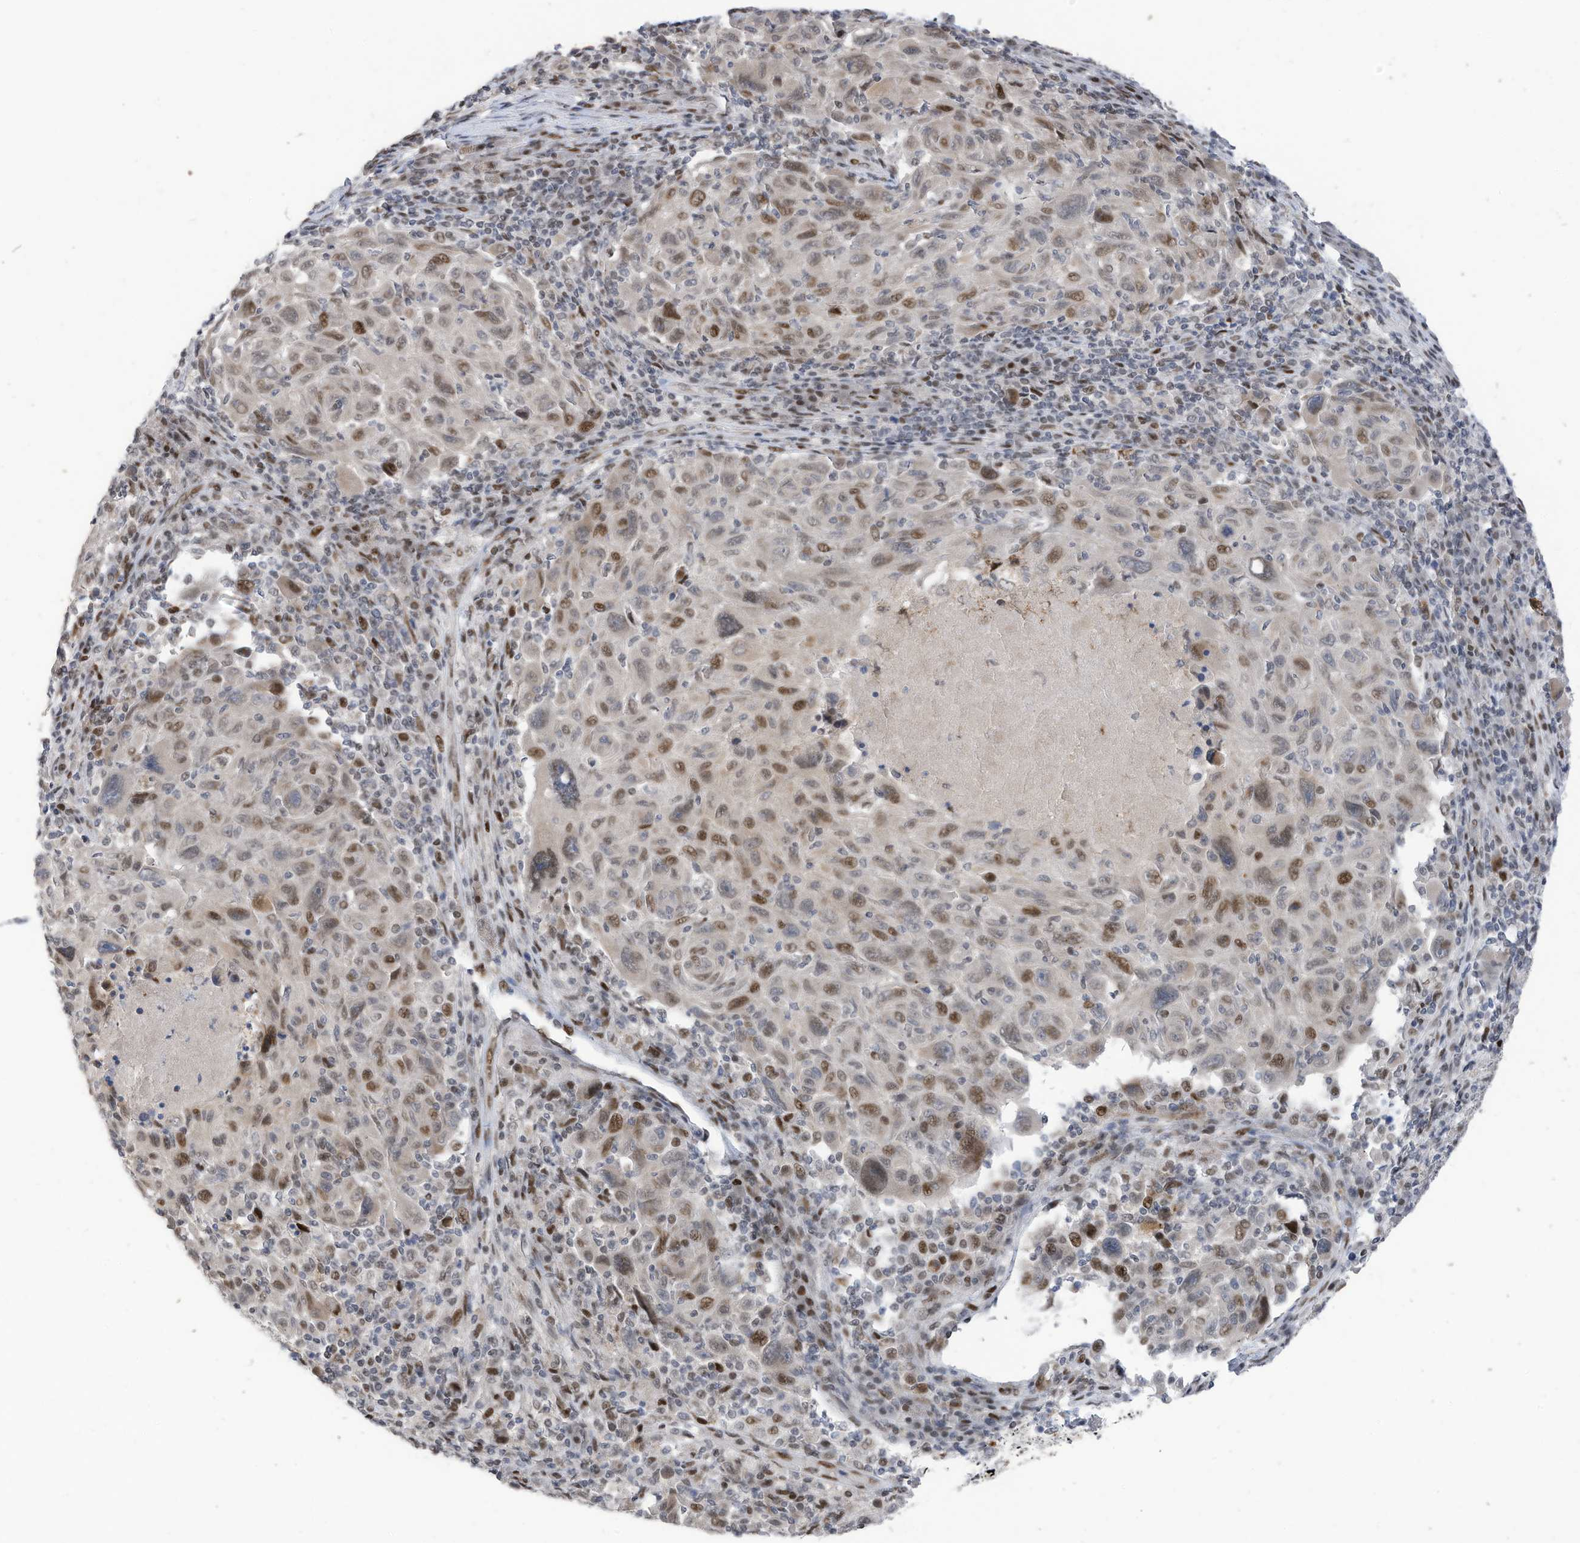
{"staining": {"intensity": "moderate", "quantity": "<25%", "location": "nuclear"}, "tissue": "melanoma", "cell_type": "Tumor cells", "image_type": "cancer", "snomed": [{"axis": "morphology", "description": "Malignant melanoma, NOS"}, {"axis": "topography", "description": "Skin"}], "caption": "Approximately <25% of tumor cells in human malignant melanoma demonstrate moderate nuclear protein expression as visualized by brown immunohistochemical staining.", "gene": "RABL3", "patient": {"sex": "male", "age": 53}}